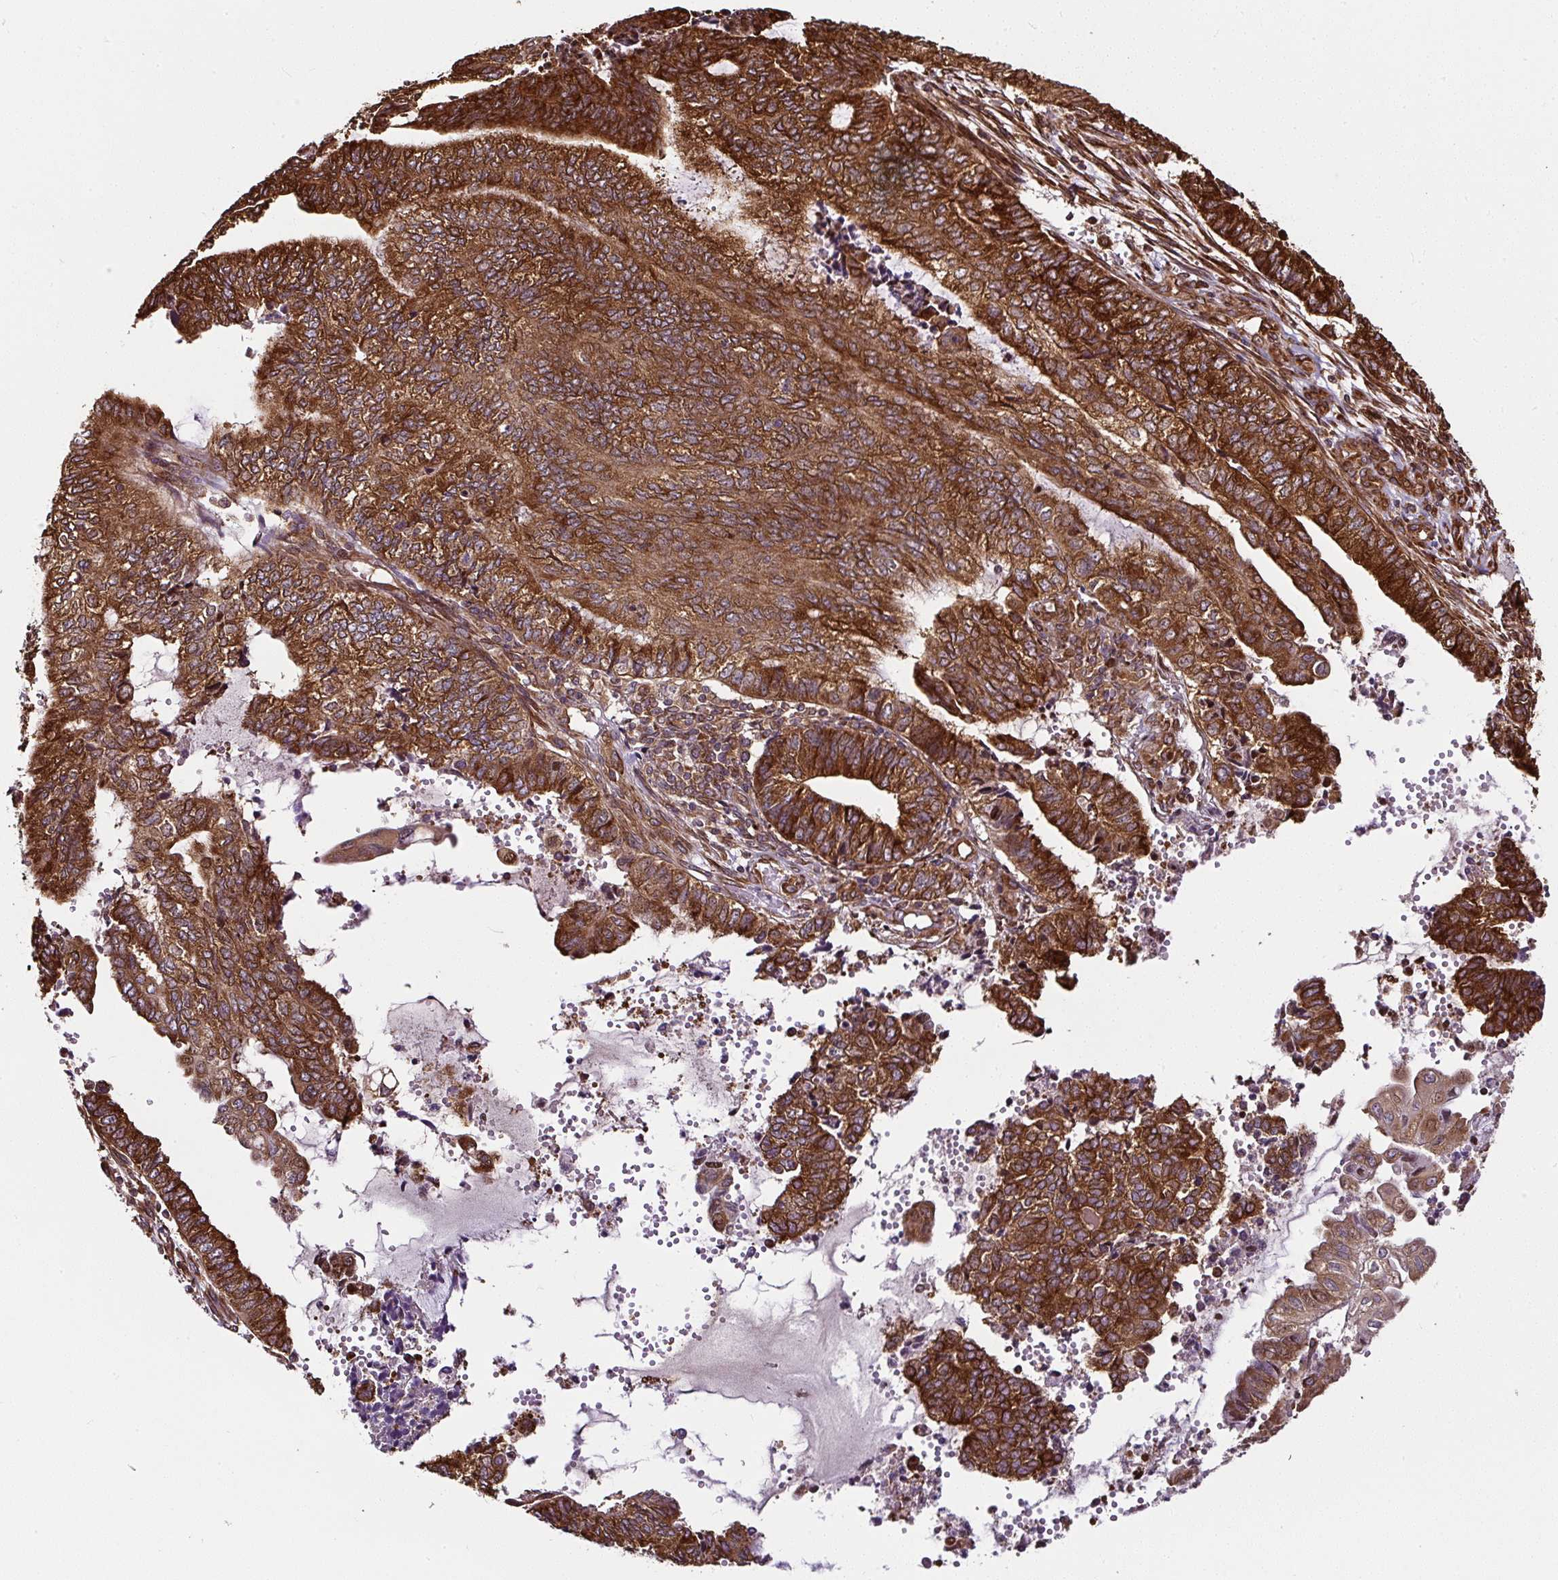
{"staining": {"intensity": "strong", "quantity": ">75%", "location": "cytoplasmic/membranous,nuclear"}, "tissue": "endometrial cancer", "cell_type": "Tumor cells", "image_type": "cancer", "snomed": [{"axis": "morphology", "description": "Adenocarcinoma, NOS"}, {"axis": "topography", "description": "Uterus"}, {"axis": "topography", "description": "Endometrium"}], "caption": "This is an image of IHC staining of adenocarcinoma (endometrial), which shows strong positivity in the cytoplasmic/membranous and nuclear of tumor cells.", "gene": "KDM4E", "patient": {"sex": "female", "age": 70}}